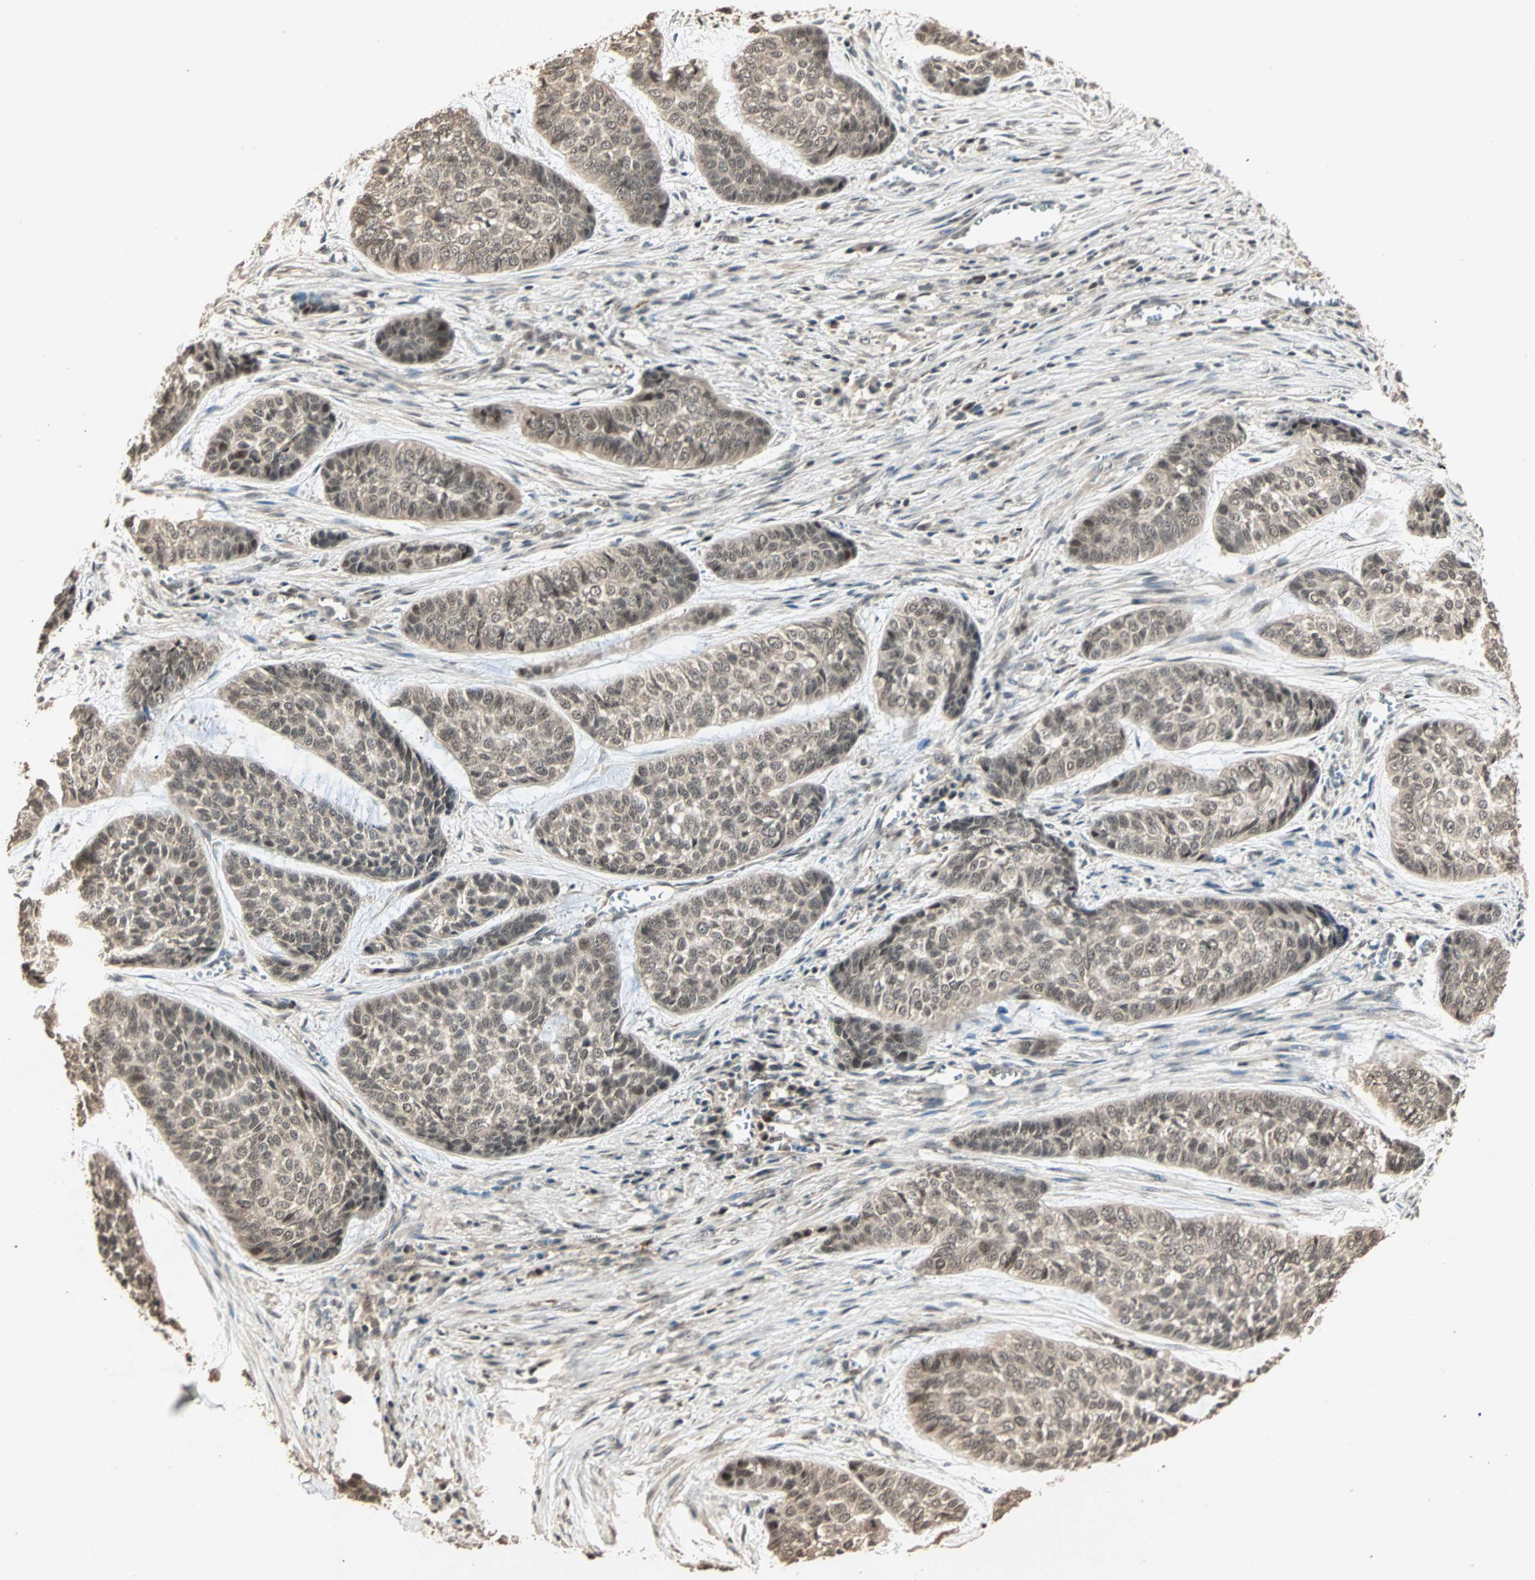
{"staining": {"intensity": "moderate", "quantity": ">75%", "location": "cytoplasmic/membranous,nuclear"}, "tissue": "skin cancer", "cell_type": "Tumor cells", "image_type": "cancer", "snomed": [{"axis": "morphology", "description": "Basal cell carcinoma"}, {"axis": "topography", "description": "Skin"}], "caption": "The micrograph demonstrates staining of skin cancer (basal cell carcinoma), revealing moderate cytoplasmic/membranous and nuclear protein staining (brown color) within tumor cells.", "gene": "ZBTB33", "patient": {"sex": "female", "age": 64}}